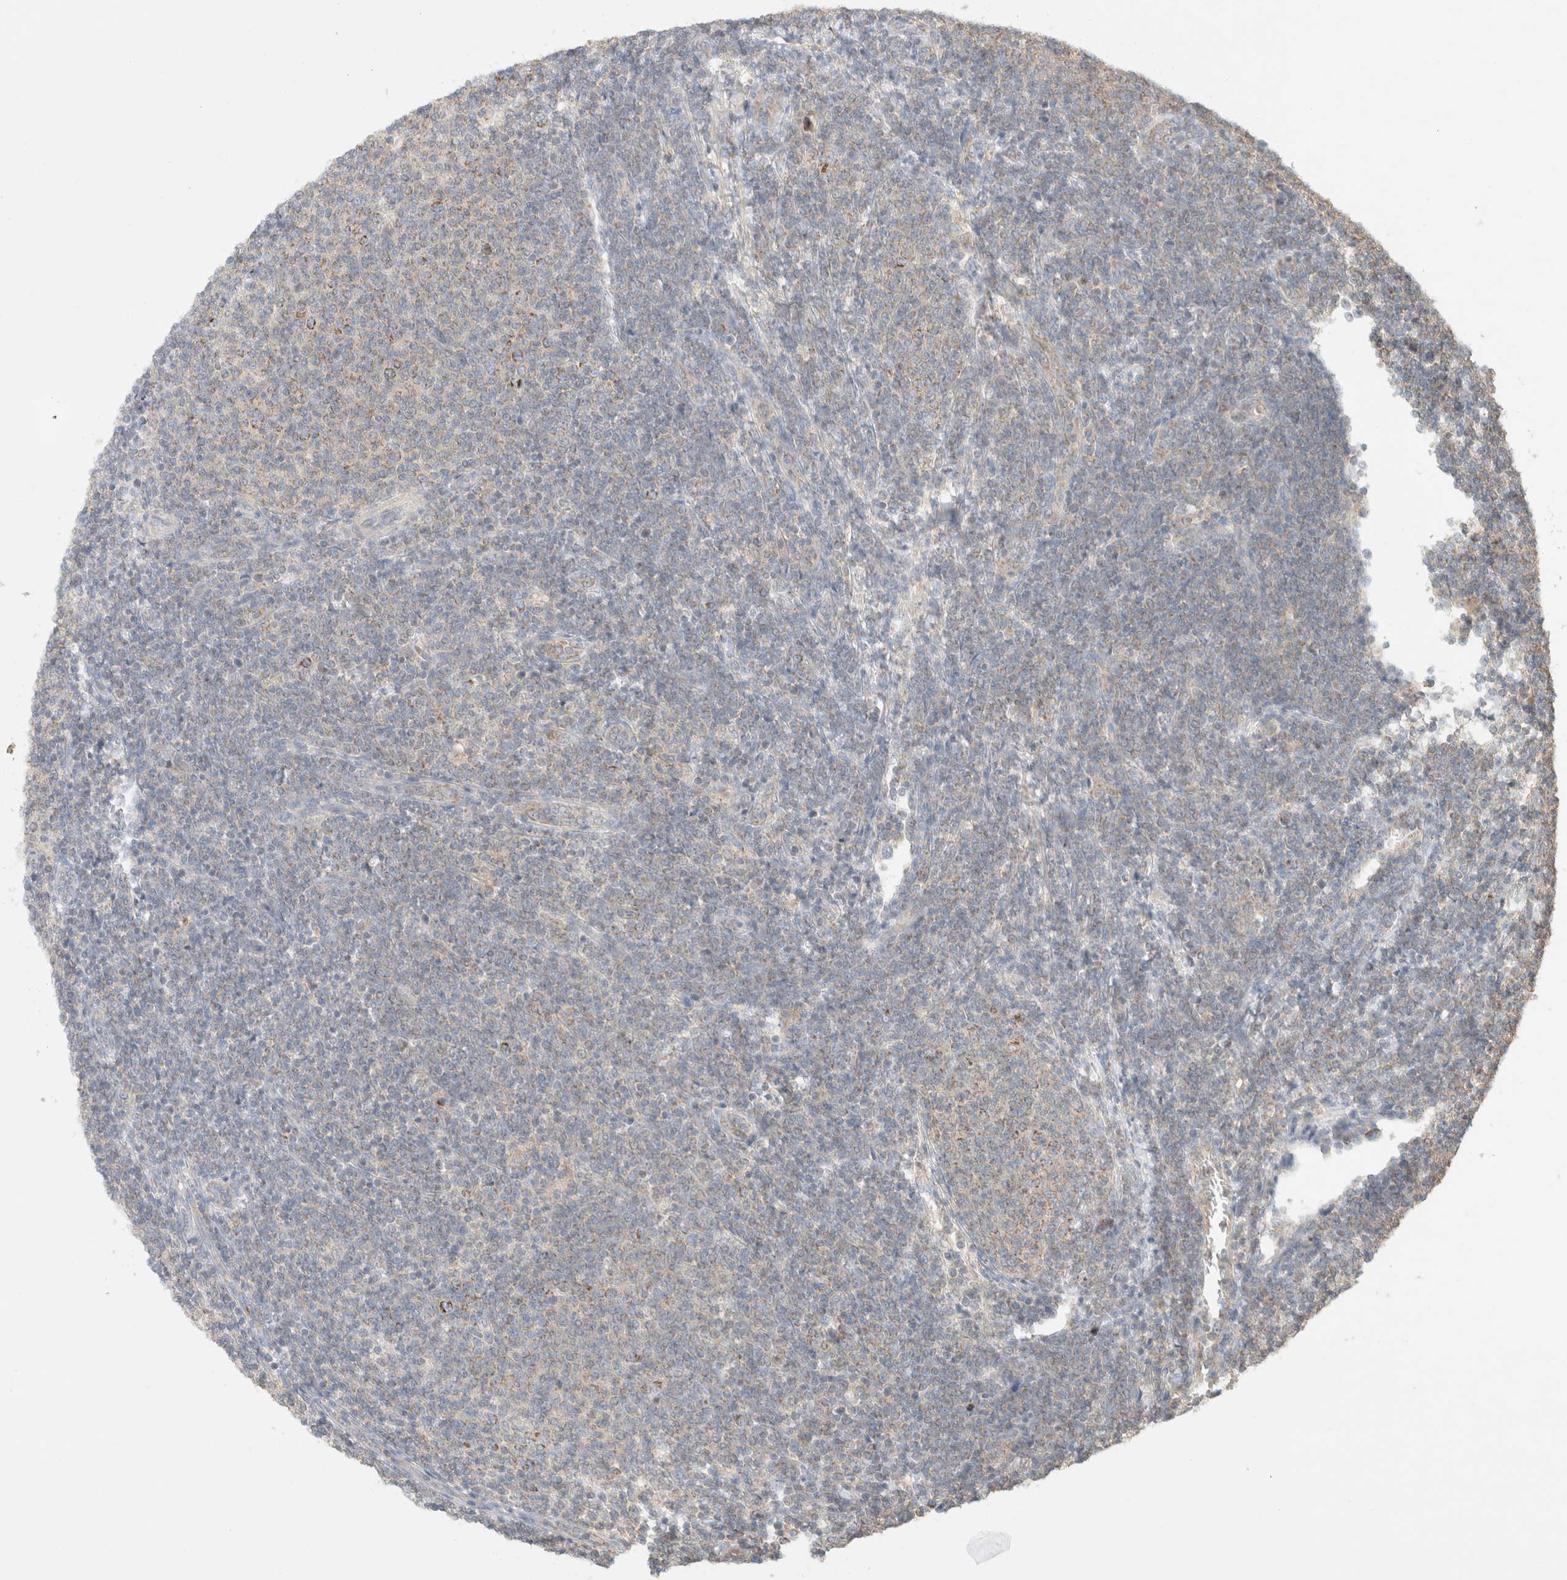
{"staining": {"intensity": "weak", "quantity": "<25%", "location": "cytoplasmic/membranous"}, "tissue": "lymphoma", "cell_type": "Tumor cells", "image_type": "cancer", "snomed": [{"axis": "morphology", "description": "Malignant lymphoma, non-Hodgkin's type, Low grade"}, {"axis": "topography", "description": "Lymph node"}], "caption": "An immunohistochemistry histopathology image of low-grade malignant lymphoma, non-Hodgkin's type is shown. There is no staining in tumor cells of low-grade malignant lymphoma, non-Hodgkin's type.", "gene": "MRM3", "patient": {"sex": "male", "age": 66}}